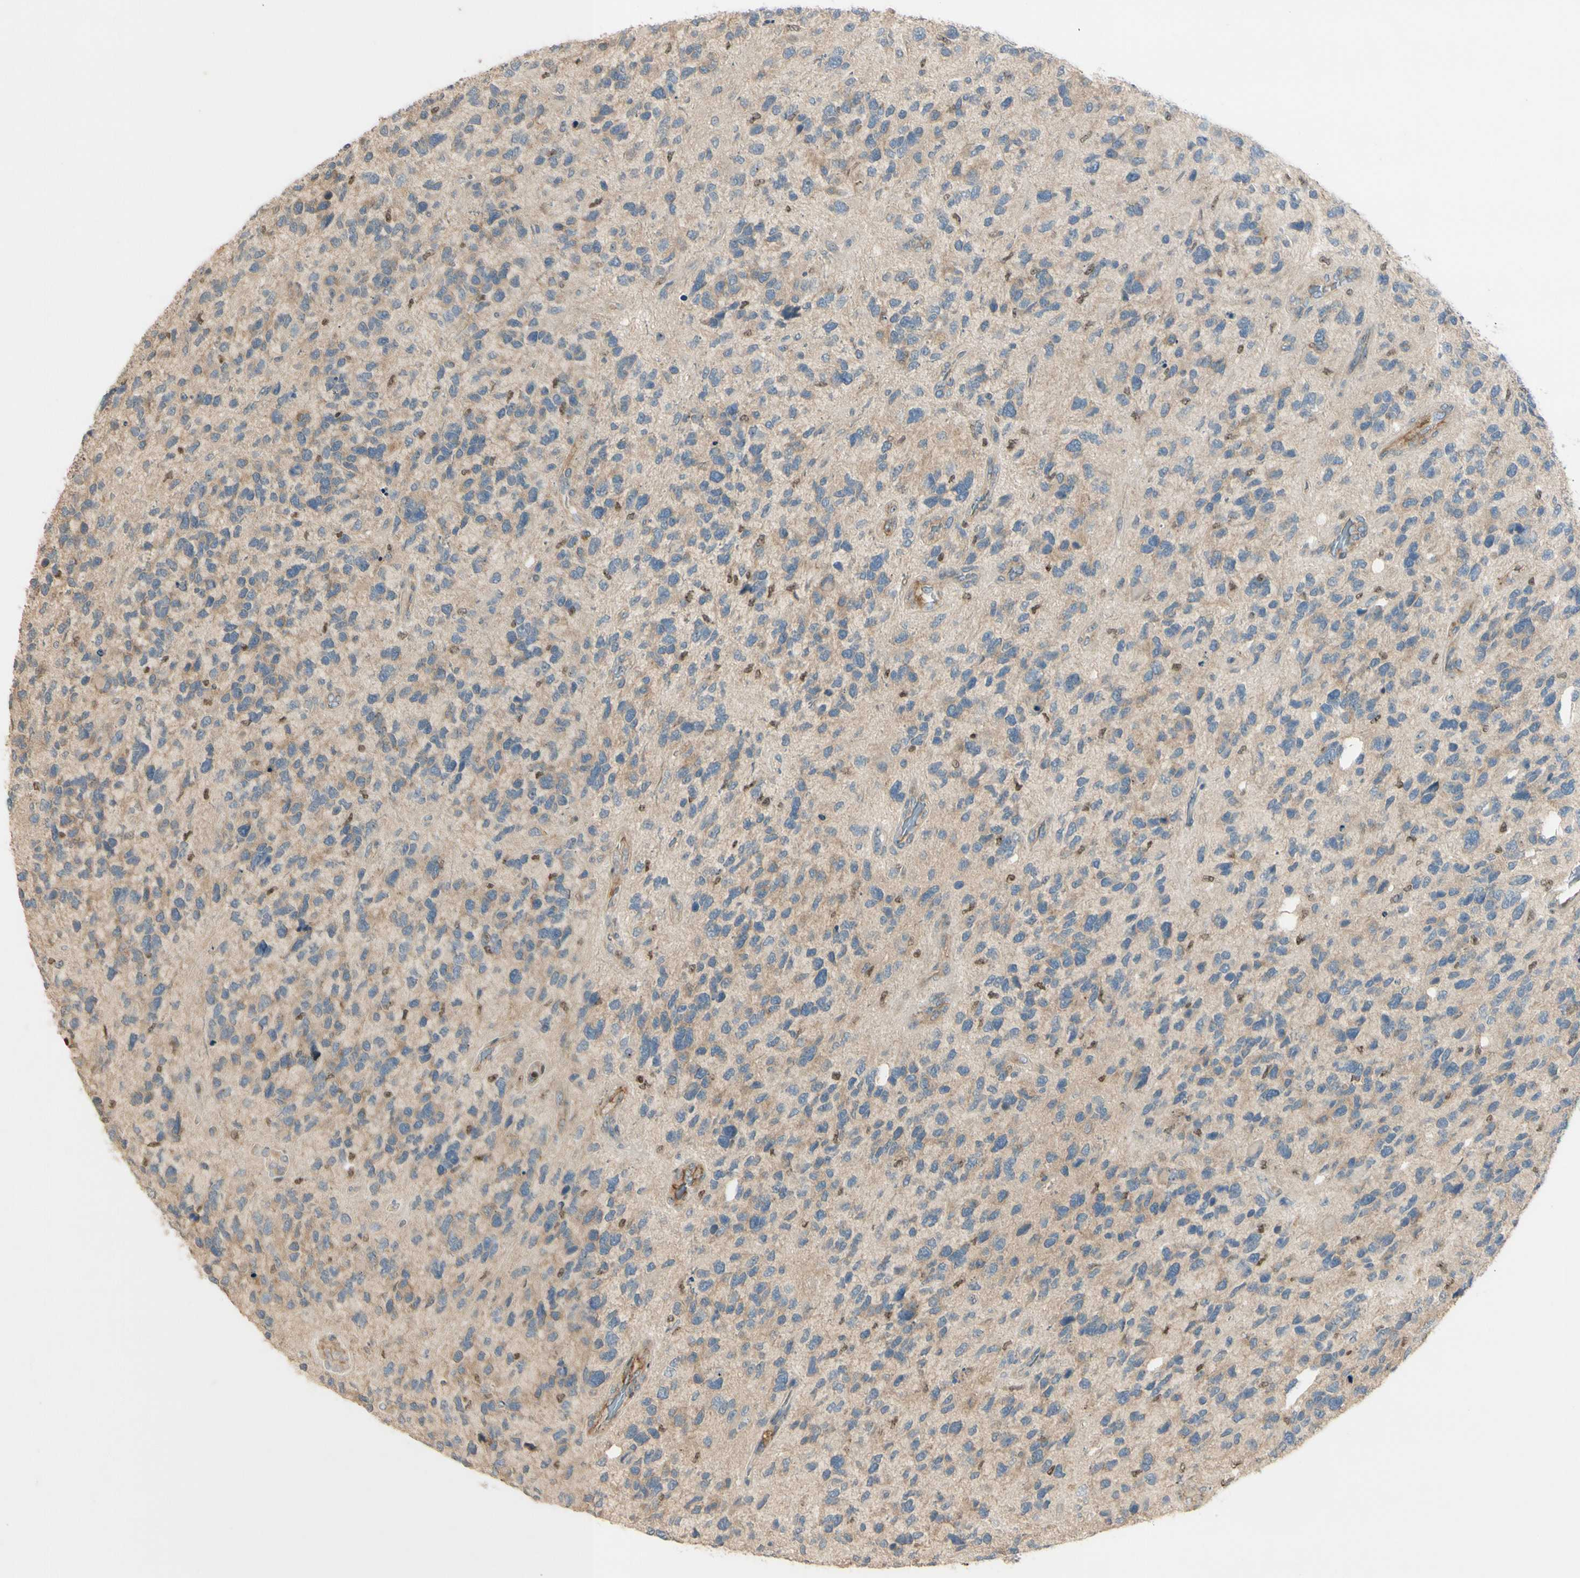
{"staining": {"intensity": "weak", "quantity": ">75%", "location": "cytoplasmic/membranous"}, "tissue": "glioma", "cell_type": "Tumor cells", "image_type": "cancer", "snomed": [{"axis": "morphology", "description": "Glioma, malignant, High grade"}, {"axis": "topography", "description": "Brain"}], "caption": "An image of human glioma stained for a protein demonstrates weak cytoplasmic/membranous brown staining in tumor cells.", "gene": "NFYA", "patient": {"sex": "female", "age": 58}}